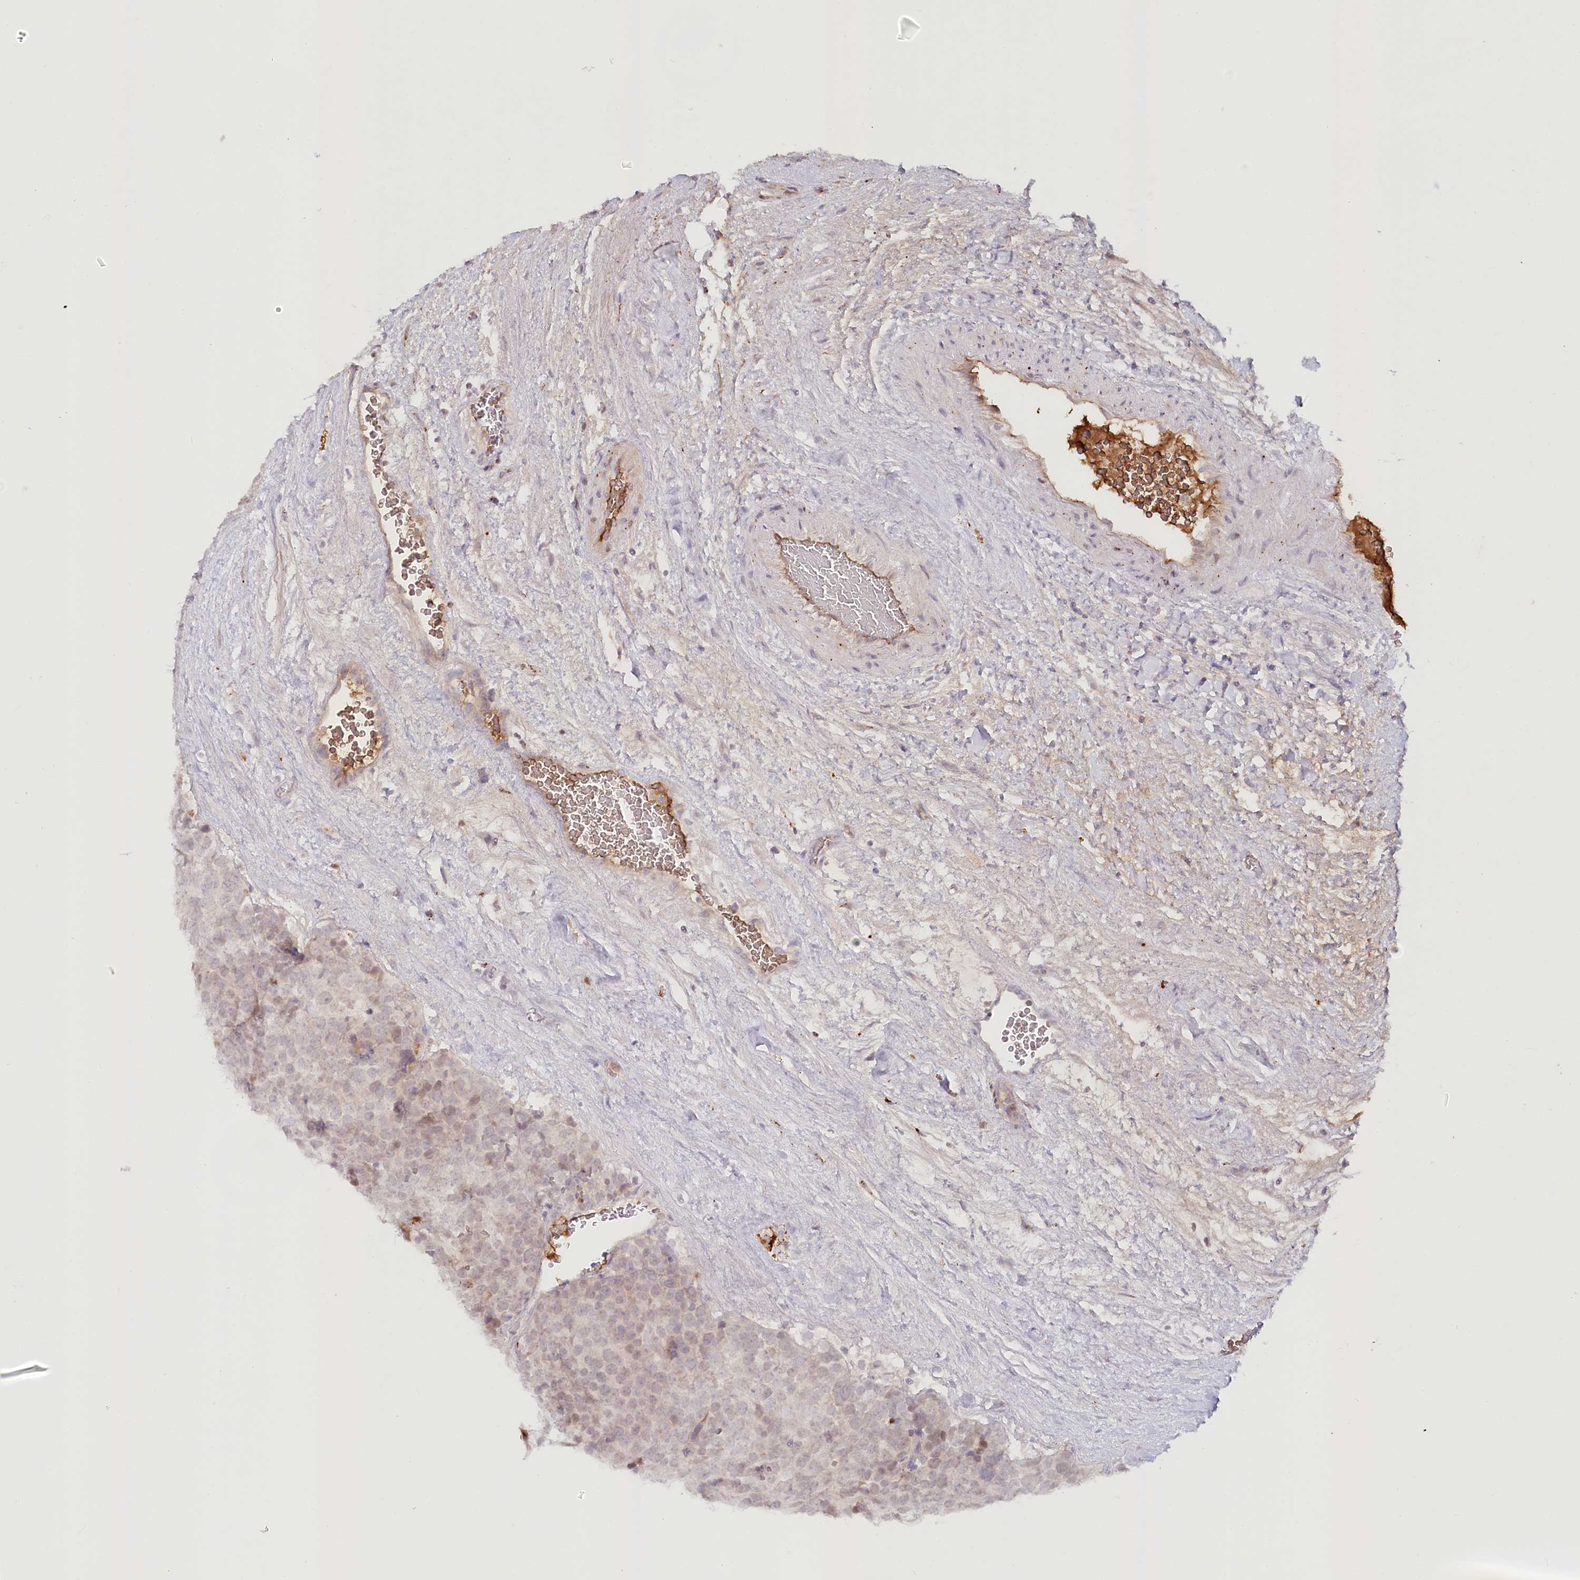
{"staining": {"intensity": "weak", "quantity": "<25%", "location": "cytoplasmic/membranous"}, "tissue": "testis cancer", "cell_type": "Tumor cells", "image_type": "cancer", "snomed": [{"axis": "morphology", "description": "Seminoma, NOS"}, {"axis": "topography", "description": "Testis"}], "caption": "Human testis cancer stained for a protein using immunohistochemistry reveals no positivity in tumor cells.", "gene": "PSAPL1", "patient": {"sex": "male", "age": 71}}